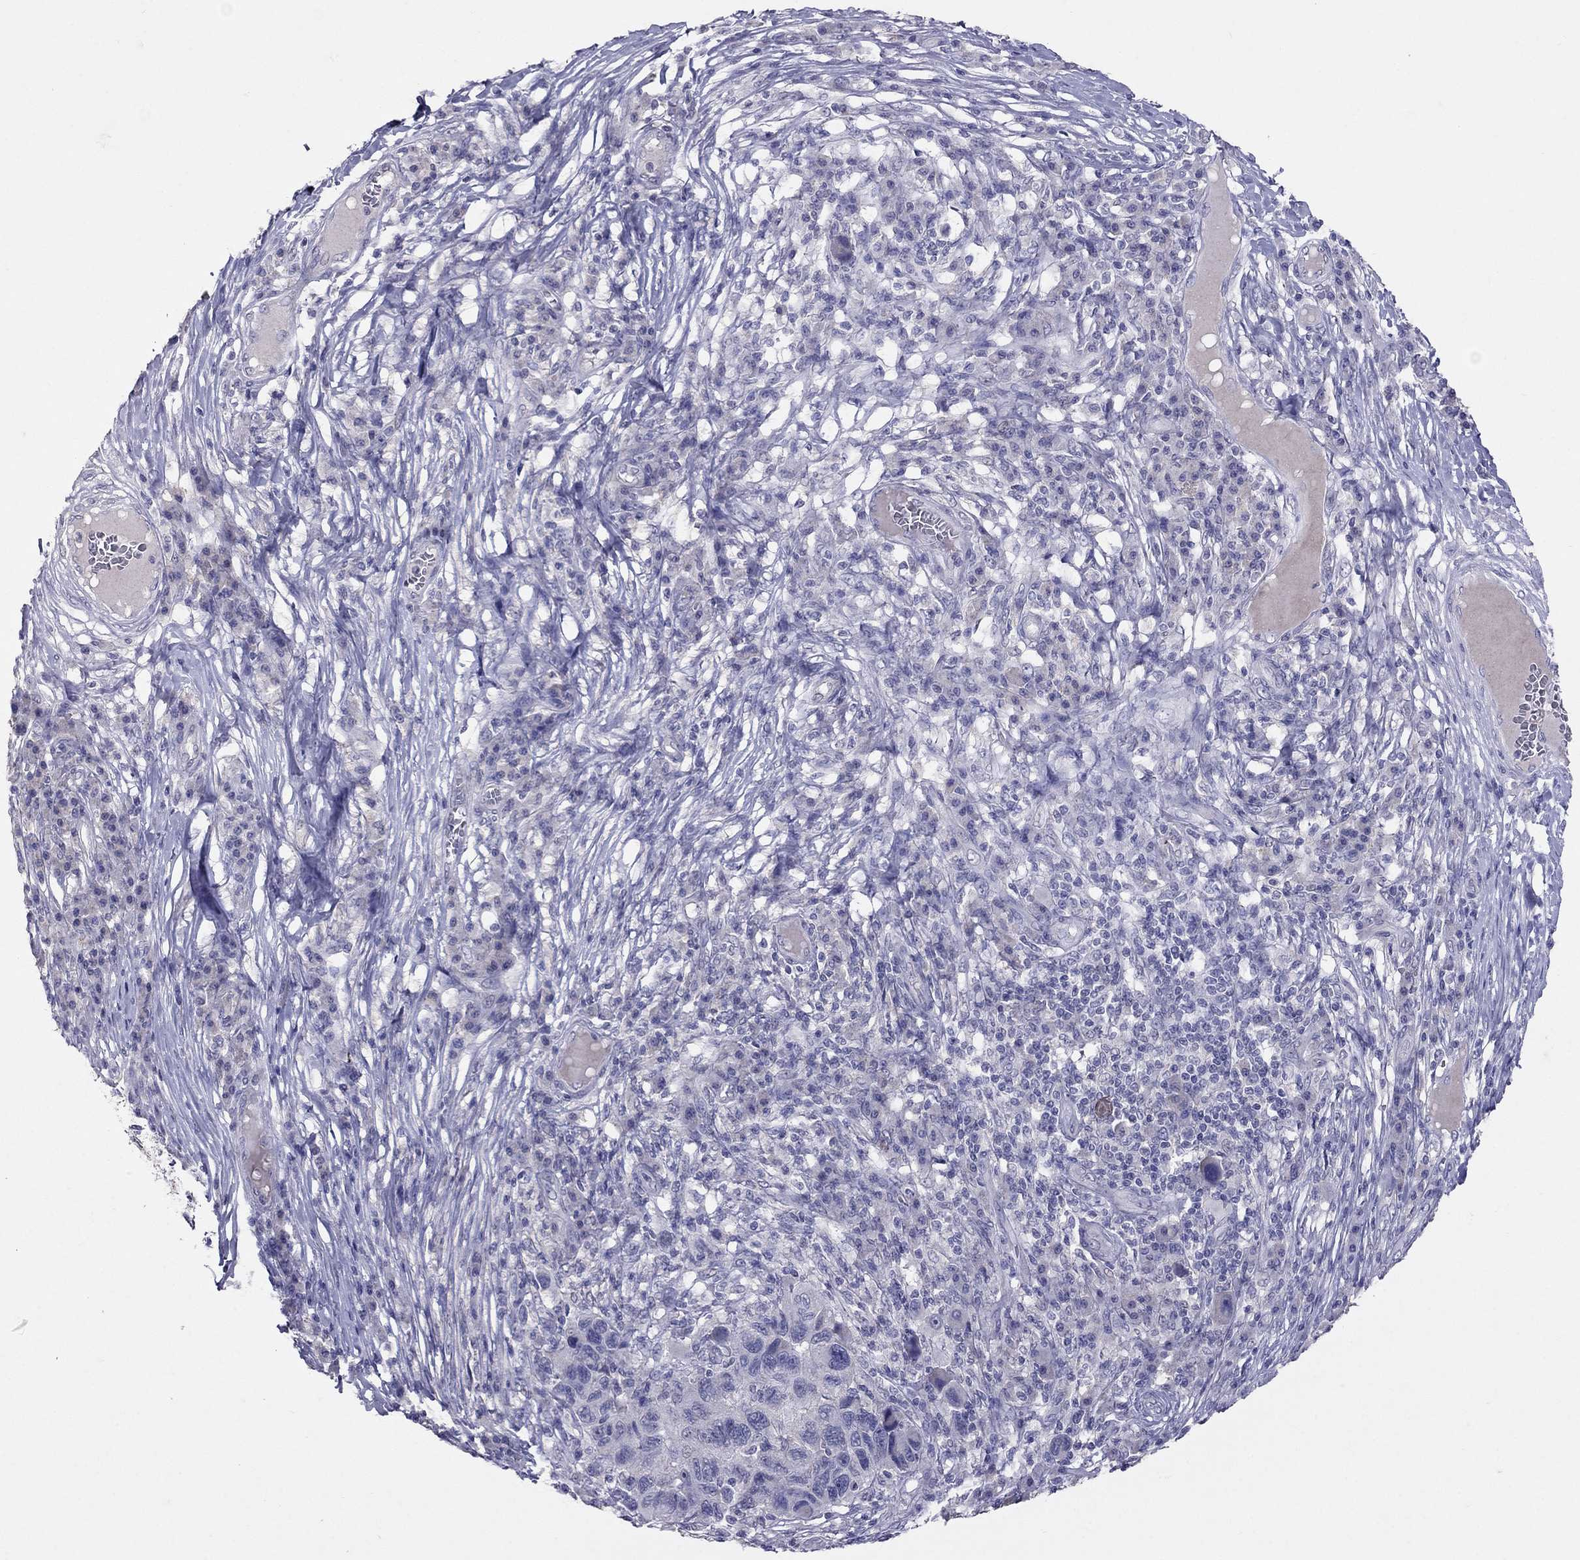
{"staining": {"intensity": "negative", "quantity": "none", "location": "none"}, "tissue": "melanoma", "cell_type": "Tumor cells", "image_type": "cancer", "snomed": [{"axis": "morphology", "description": "Malignant melanoma, NOS"}, {"axis": "topography", "description": "Skin"}], "caption": "Human melanoma stained for a protein using IHC demonstrates no staining in tumor cells.", "gene": "FST", "patient": {"sex": "male", "age": 53}}